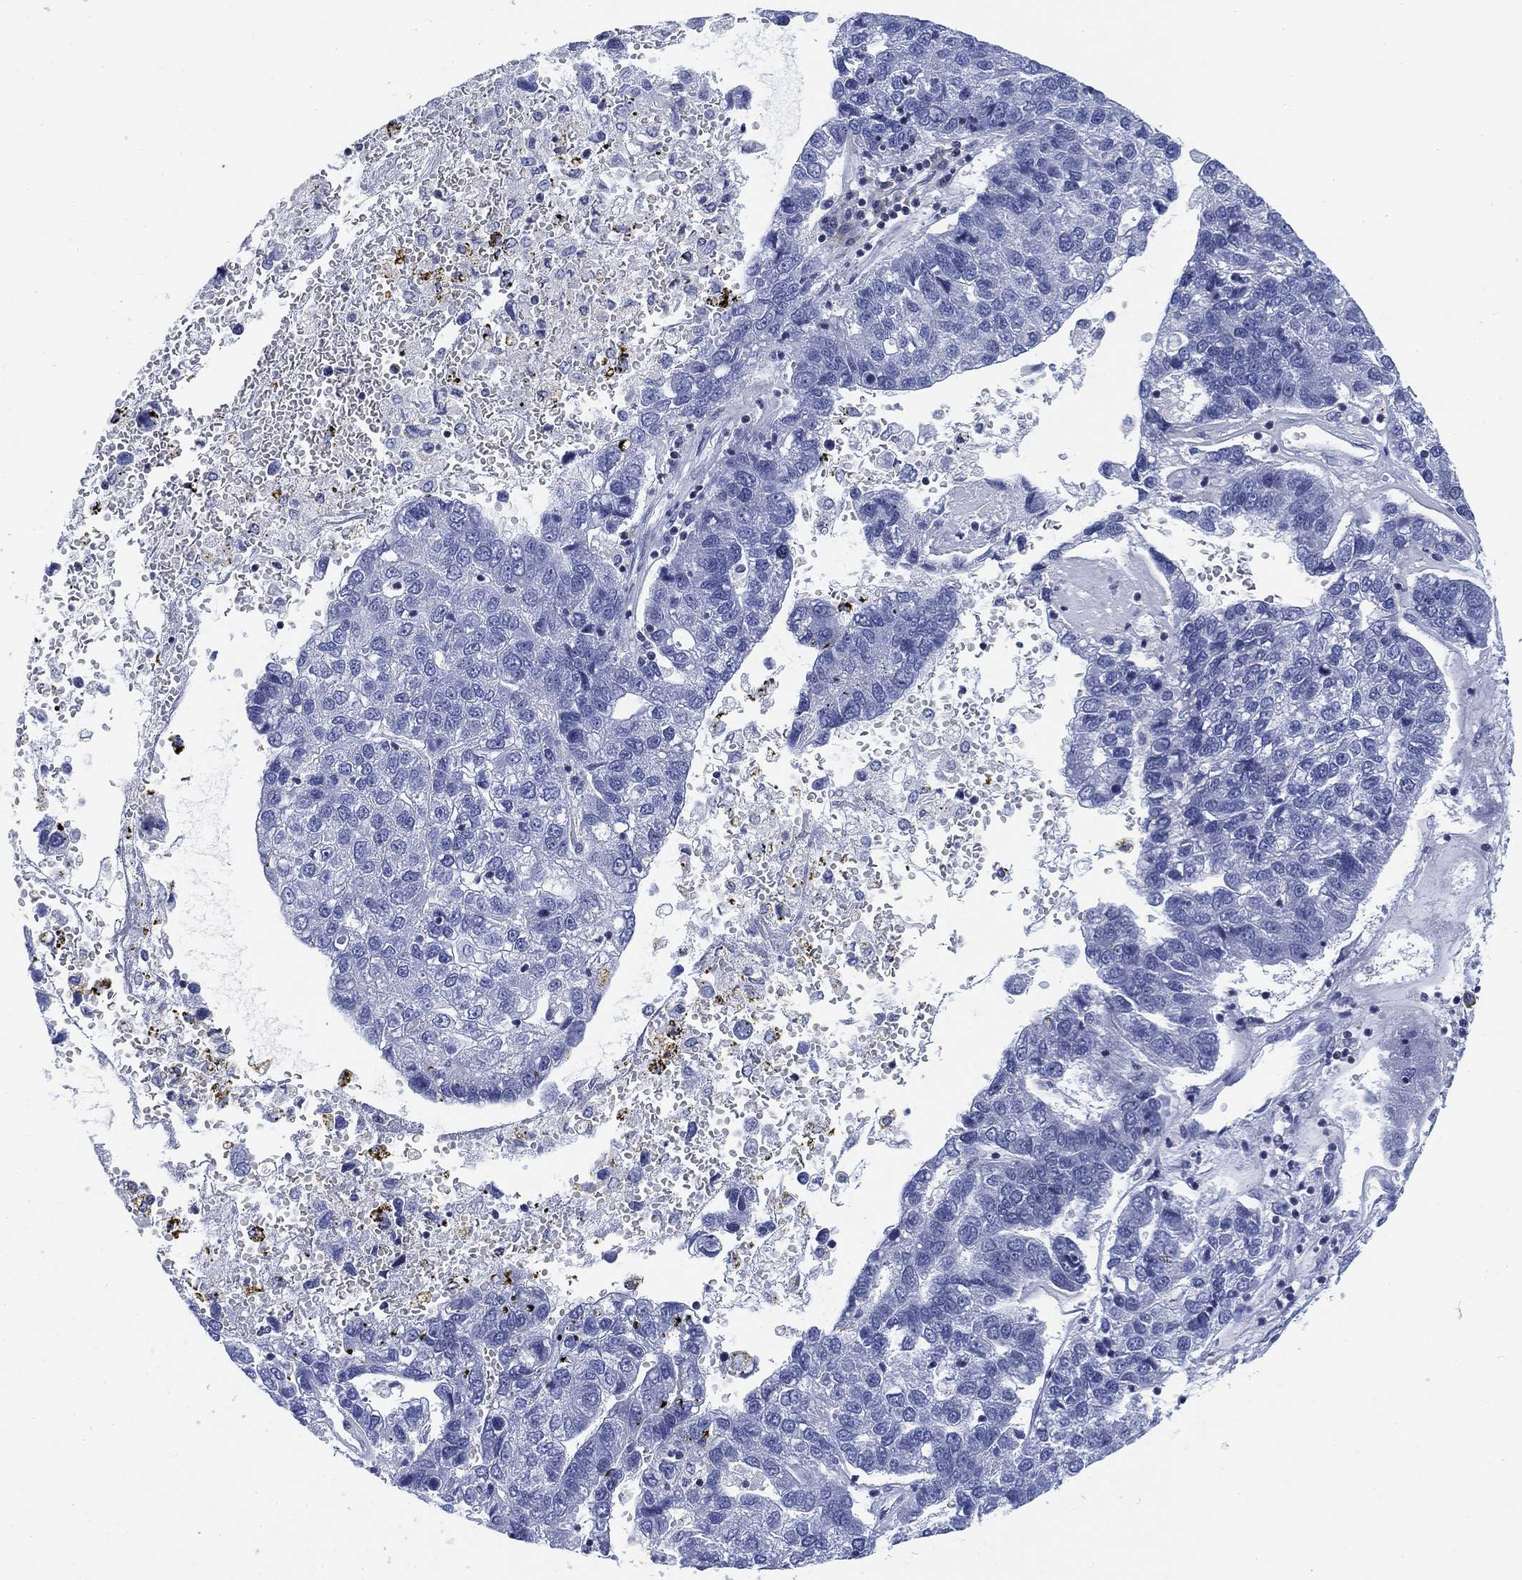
{"staining": {"intensity": "negative", "quantity": "none", "location": "none"}, "tissue": "pancreatic cancer", "cell_type": "Tumor cells", "image_type": "cancer", "snomed": [{"axis": "morphology", "description": "Adenocarcinoma, NOS"}, {"axis": "topography", "description": "Pancreas"}], "caption": "High power microscopy image of an immunohistochemistry (IHC) photomicrograph of pancreatic adenocarcinoma, revealing no significant staining in tumor cells.", "gene": "FYB1", "patient": {"sex": "female", "age": 61}}